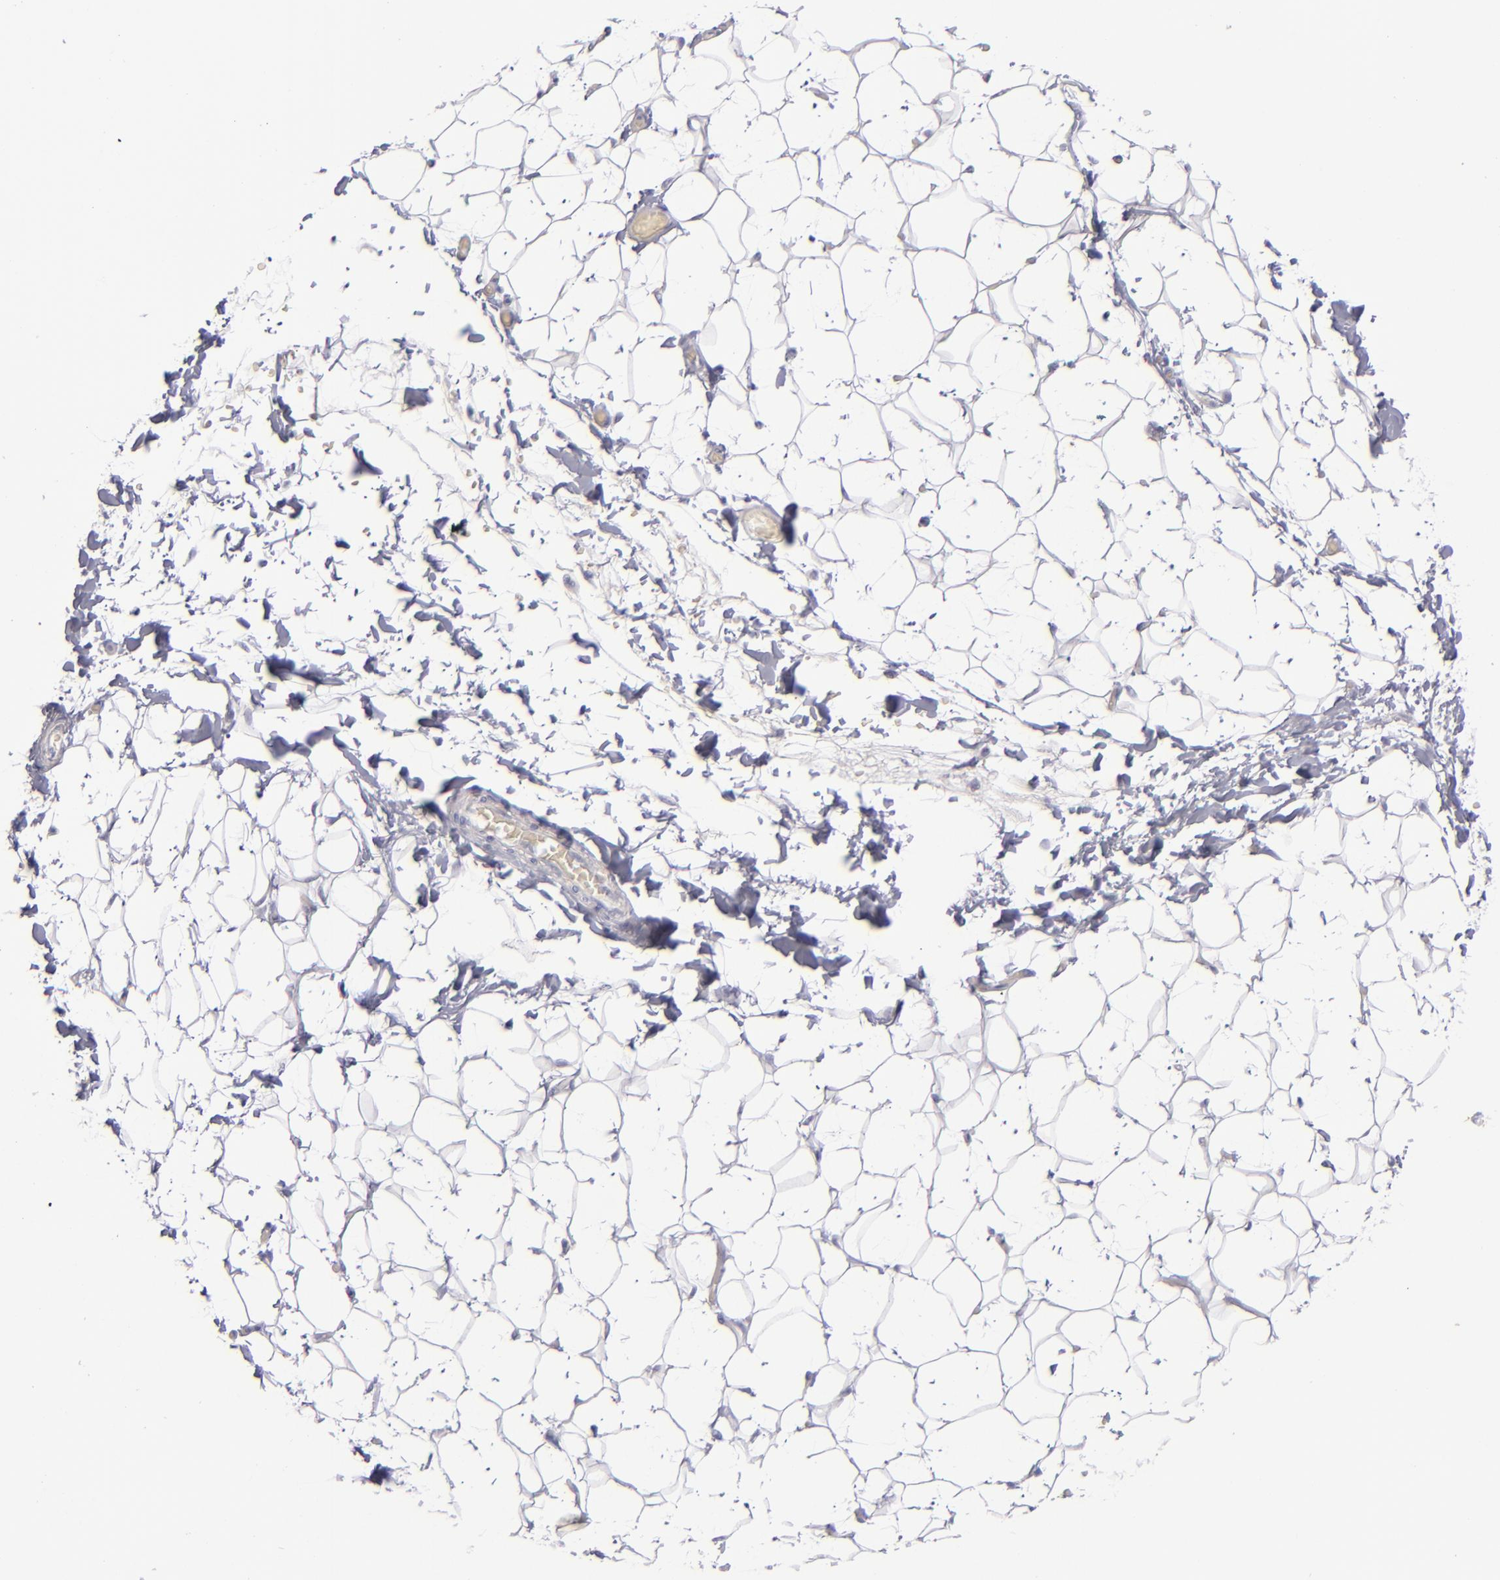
{"staining": {"intensity": "negative", "quantity": "none", "location": "none"}, "tissue": "adipose tissue", "cell_type": "Adipocytes", "image_type": "normal", "snomed": [{"axis": "morphology", "description": "Normal tissue, NOS"}, {"axis": "topography", "description": "Soft tissue"}], "caption": "Immunohistochemistry (IHC) of unremarkable adipose tissue demonstrates no staining in adipocytes. (Immunohistochemistry, brightfield microscopy, high magnification).", "gene": "CD22", "patient": {"sex": "male", "age": 26}}